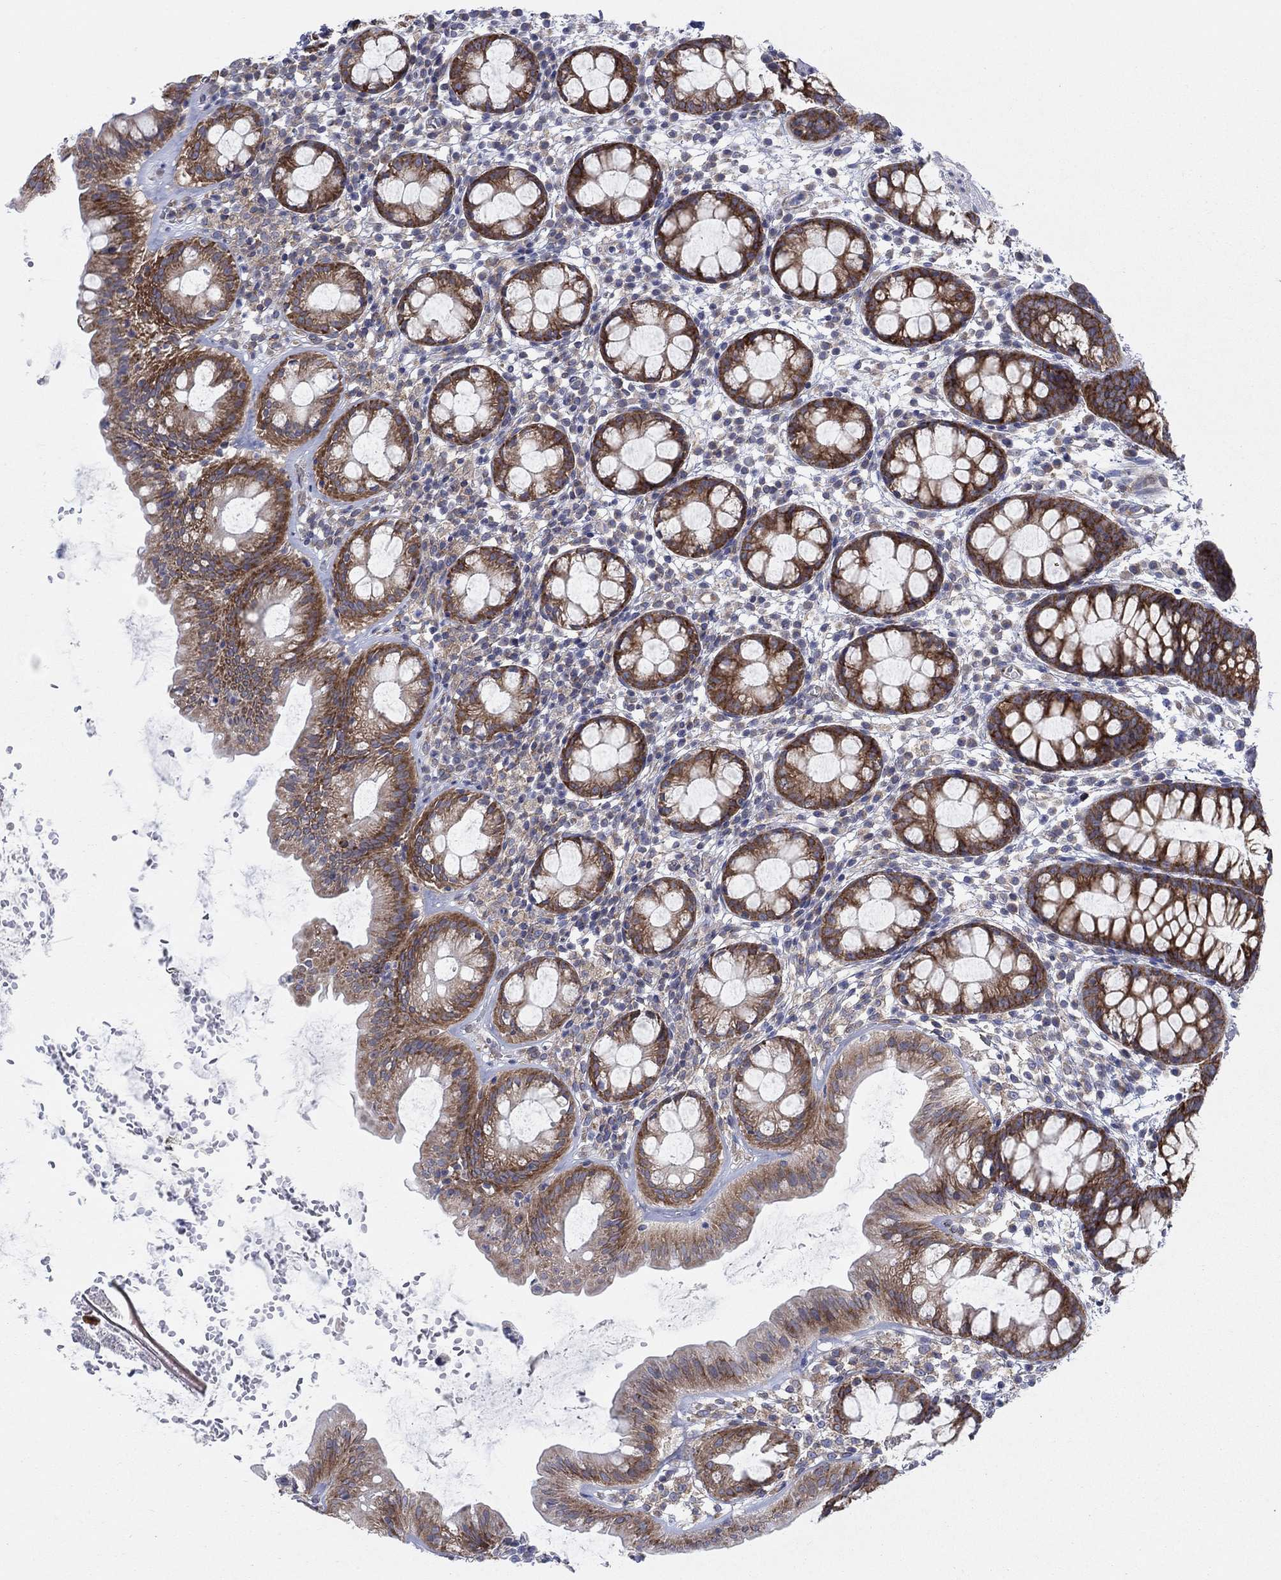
{"staining": {"intensity": "strong", "quantity": ">75%", "location": "cytoplasmic/membranous"}, "tissue": "rectum", "cell_type": "Glandular cells", "image_type": "normal", "snomed": [{"axis": "morphology", "description": "Normal tissue, NOS"}, {"axis": "topography", "description": "Rectum"}], "caption": "The image shows staining of benign rectum, revealing strong cytoplasmic/membranous protein staining (brown color) within glandular cells.", "gene": "TMEM59", "patient": {"sex": "male", "age": 57}}